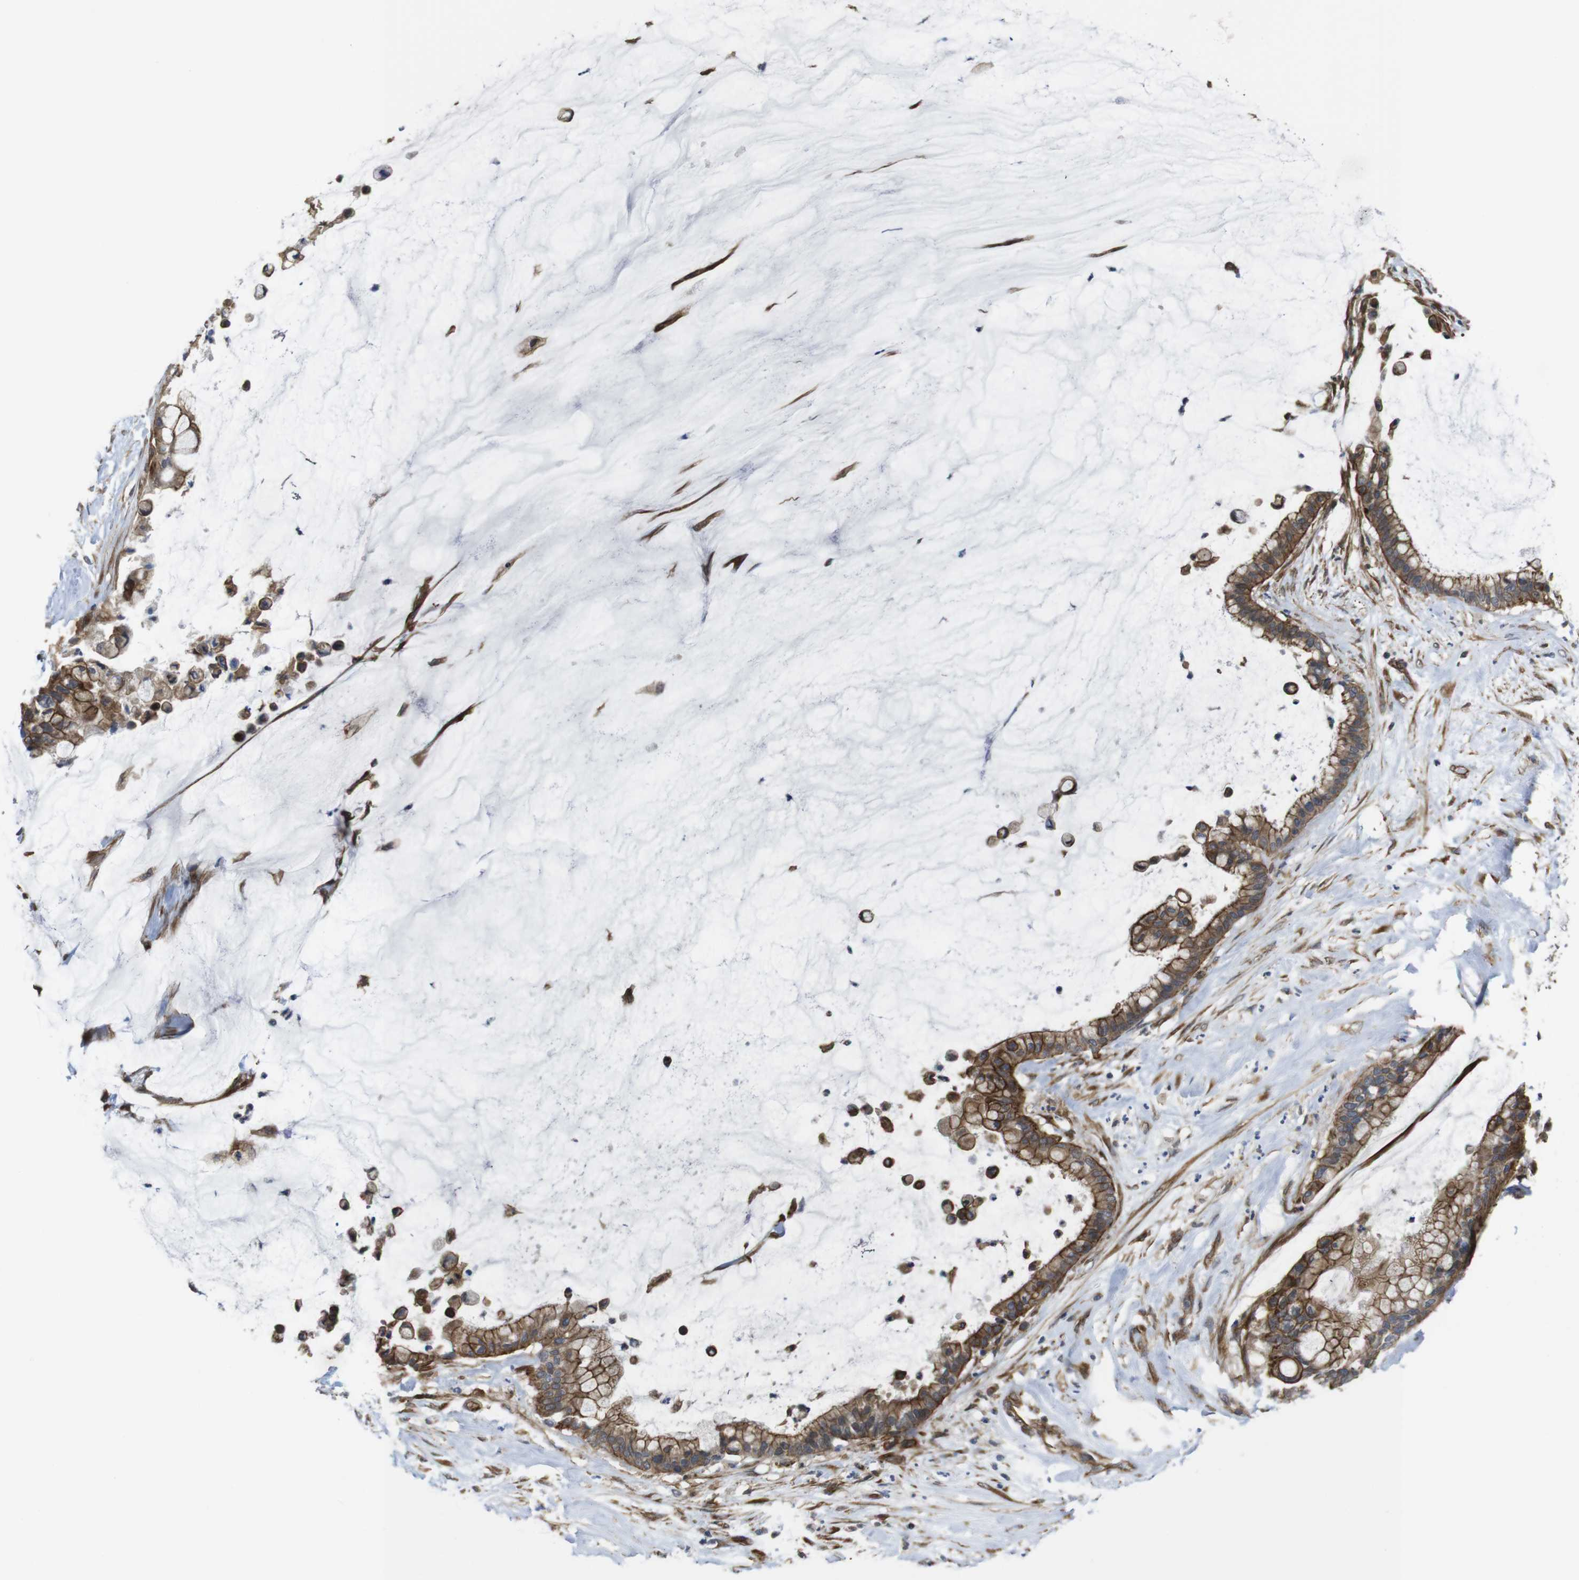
{"staining": {"intensity": "strong", "quantity": ">75%", "location": "cytoplasmic/membranous"}, "tissue": "pancreatic cancer", "cell_type": "Tumor cells", "image_type": "cancer", "snomed": [{"axis": "morphology", "description": "Adenocarcinoma, NOS"}, {"axis": "topography", "description": "Pancreas"}], "caption": "Immunohistochemistry (IHC) photomicrograph of human pancreatic cancer stained for a protein (brown), which demonstrates high levels of strong cytoplasmic/membranous staining in about >75% of tumor cells.", "gene": "ZDHHC5", "patient": {"sex": "male", "age": 41}}